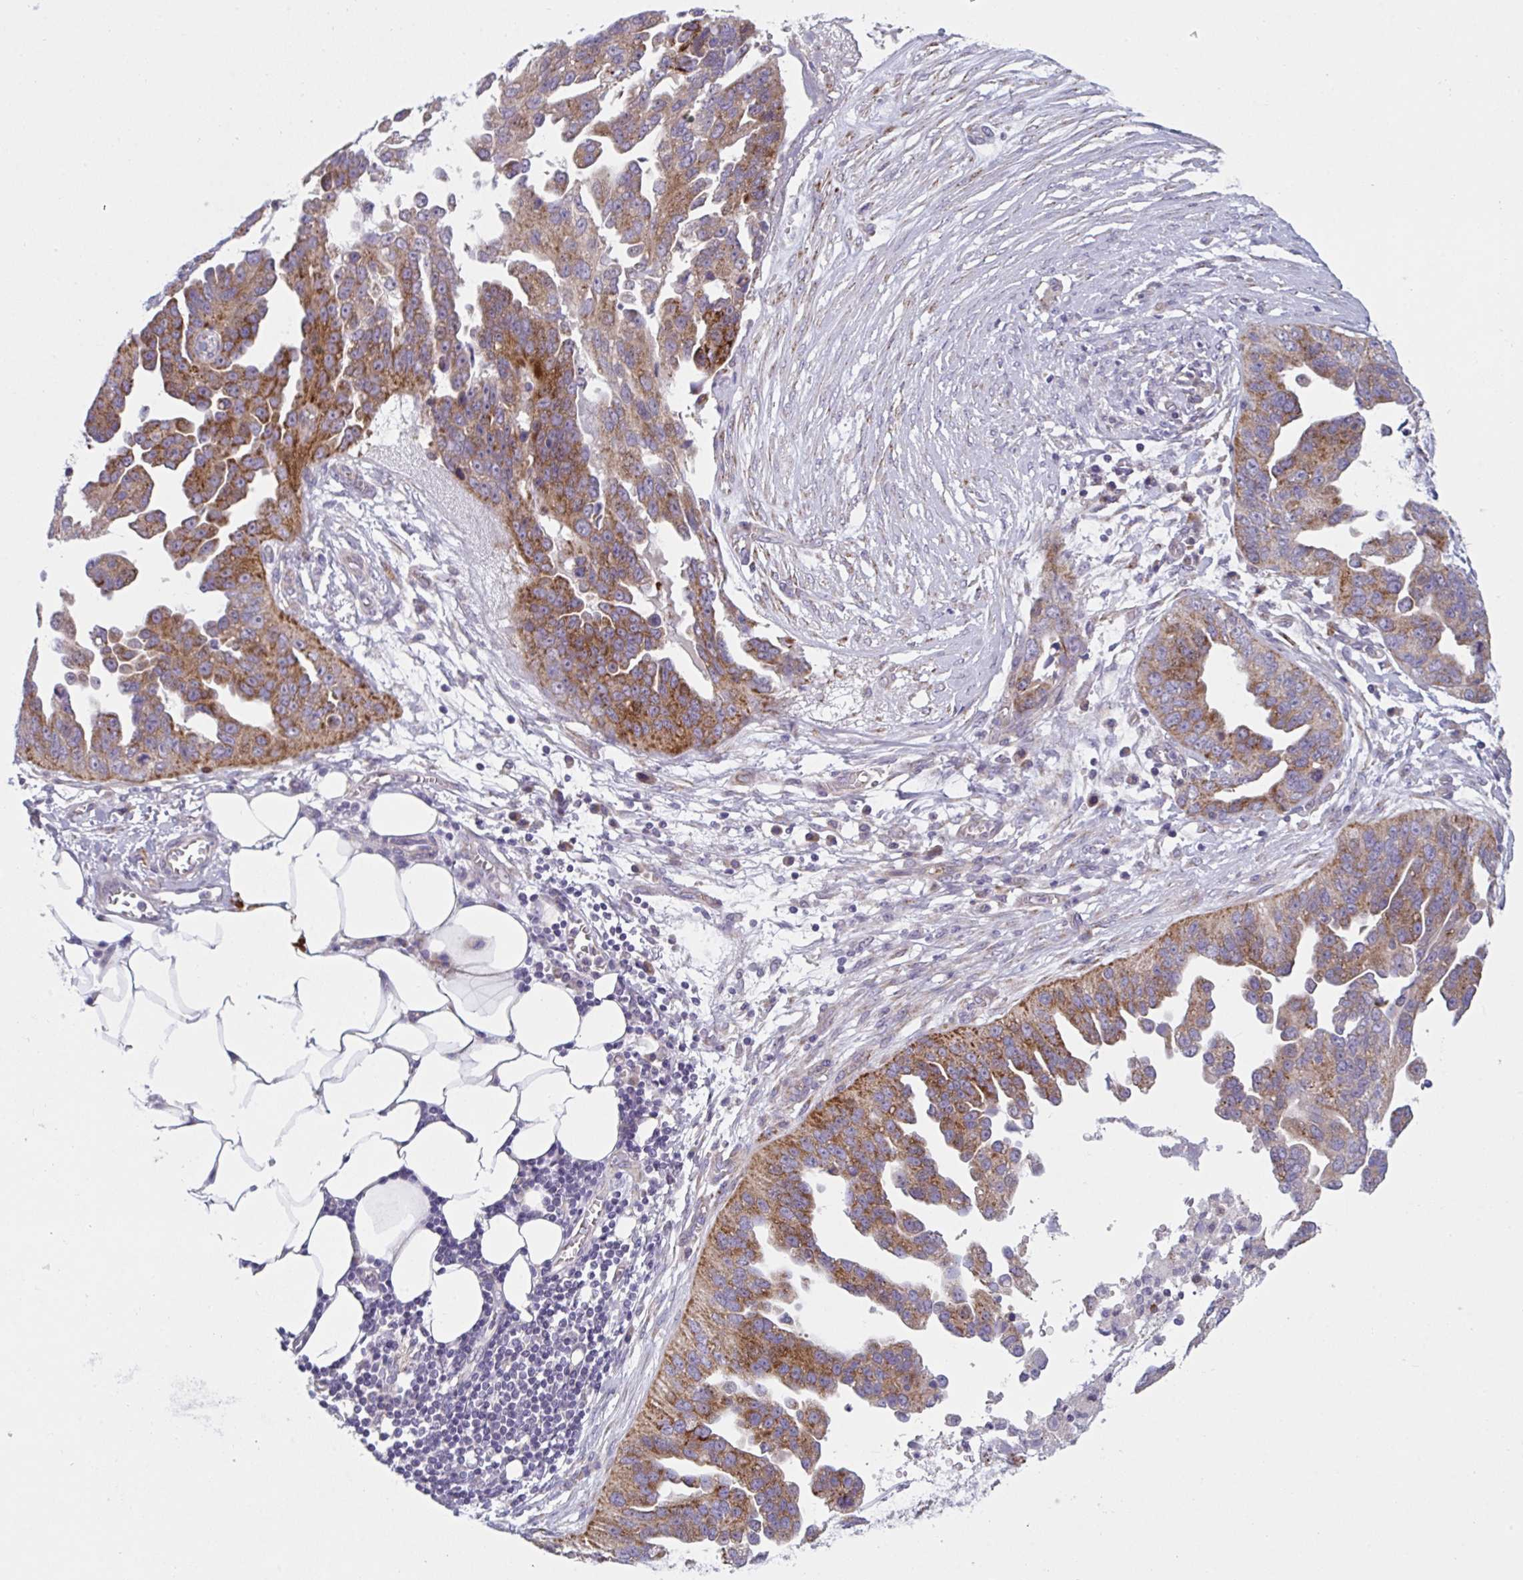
{"staining": {"intensity": "moderate", "quantity": ">75%", "location": "cytoplasmic/membranous"}, "tissue": "ovarian cancer", "cell_type": "Tumor cells", "image_type": "cancer", "snomed": [{"axis": "morphology", "description": "Cystadenocarcinoma, serous, NOS"}, {"axis": "topography", "description": "Ovary"}], "caption": "The photomicrograph shows a brown stain indicating the presence of a protein in the cytoplasmic/membranous of tumor cells in serous cystadenocarcinoma (ovarian). Using DAB (3,3'-diaminobenzidine) (brown) and hematoxylin (blue) stains, captured at high magnification using brightfield microscopy.", "gene": "MRPS2", "patient": {"sex": "female", "age": 75}}